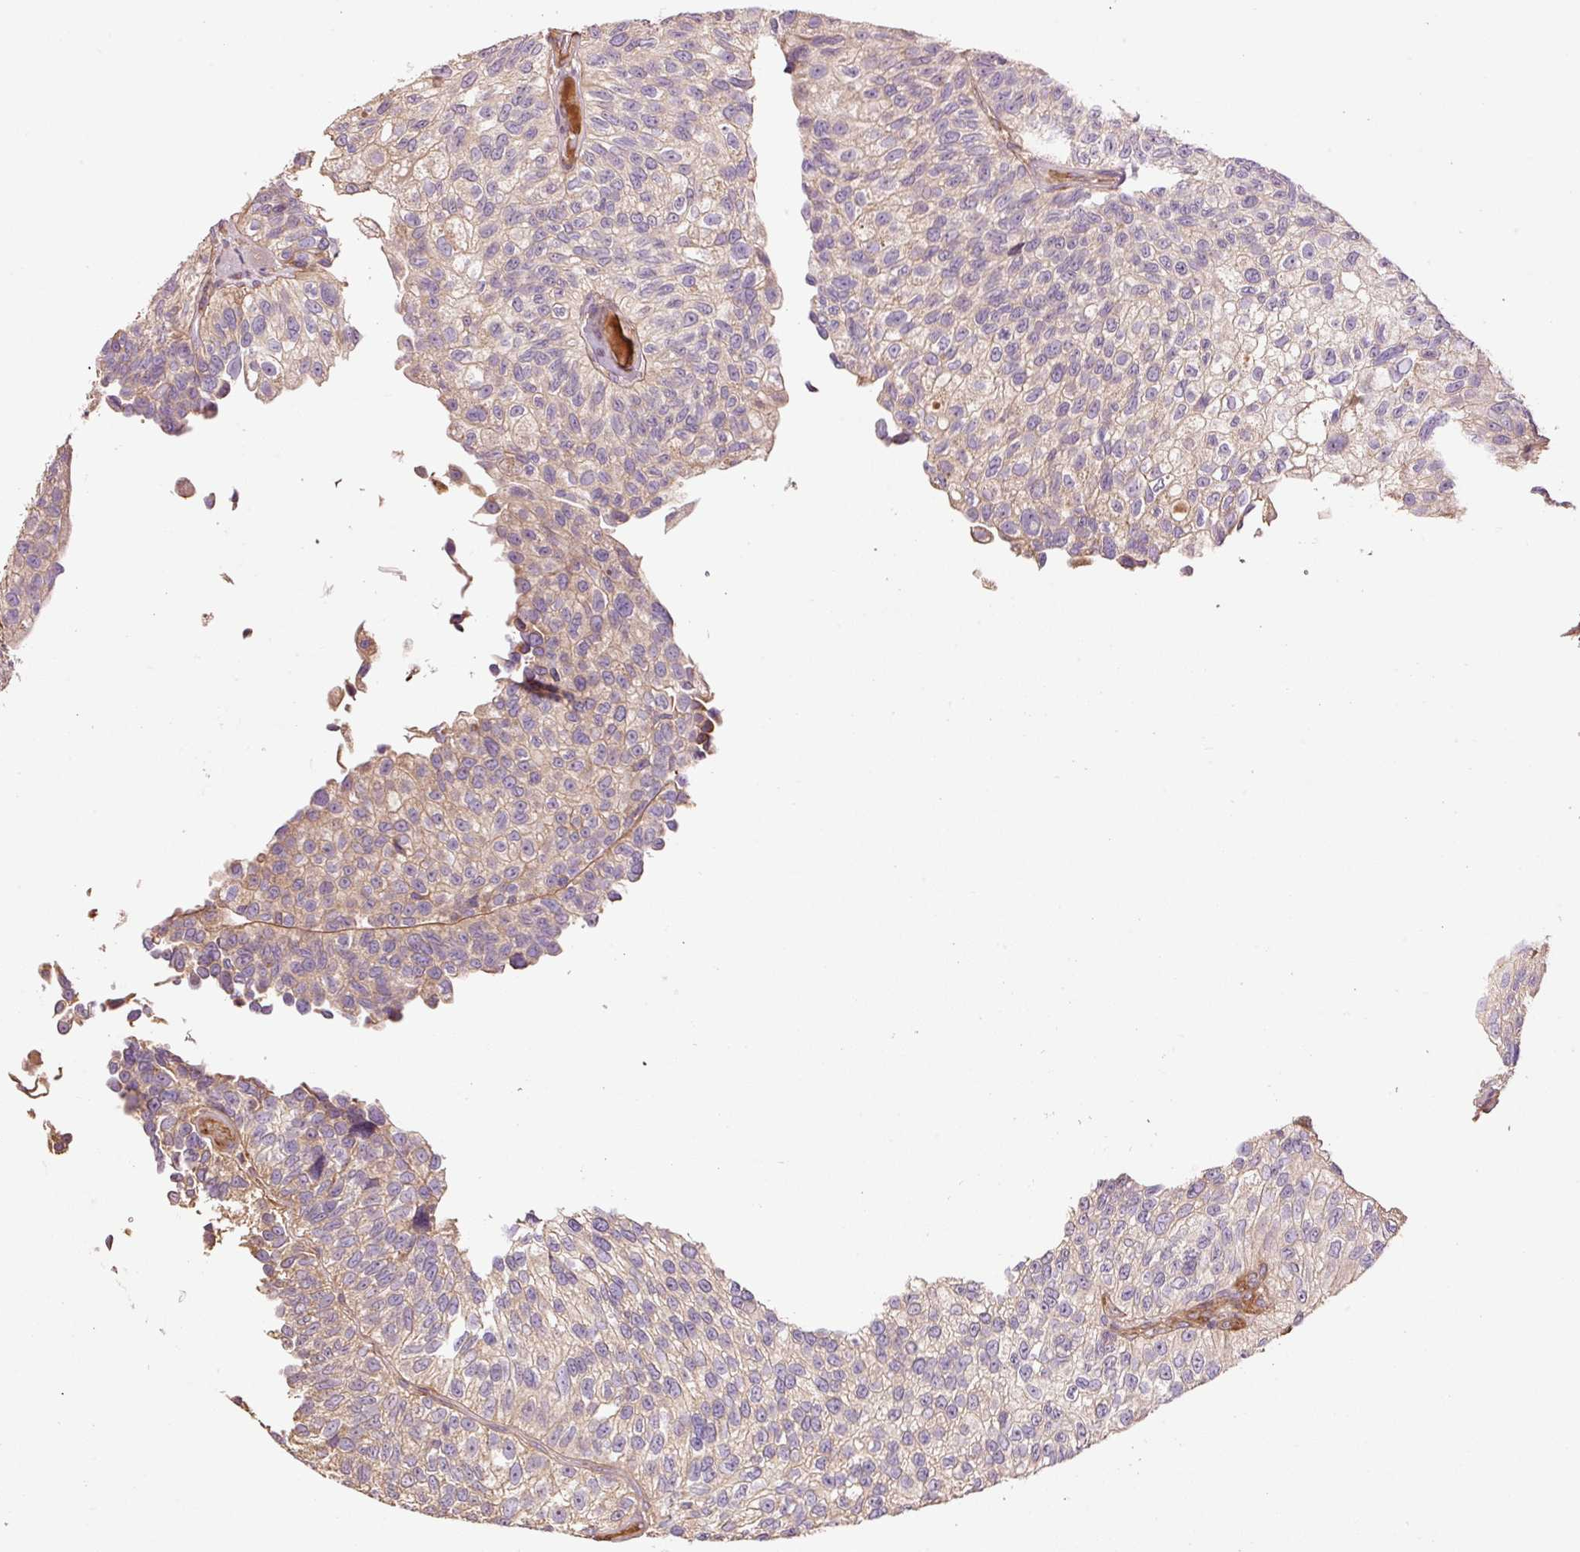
{"staining": {"intensity": "weak", "quantity": "<25%", "location": "cytoplasmic/membranous"}, "tissue": "urothelial cancer", "cell_type": "Tumor cells", "image_type": "cancer", "snomed": [{"axis": "morphology", "description": "Urothelial carcinoma, NOS"}, {"axis": "topography", "description": "Urinary bladder"}], "caption": "IHC image of neoplastic tissue: urothelial cancer stained with DAB displays no significant protein positivity in tumor cells.", "gene": "NID2", "patient": {"sex": "male", "age": 87}}